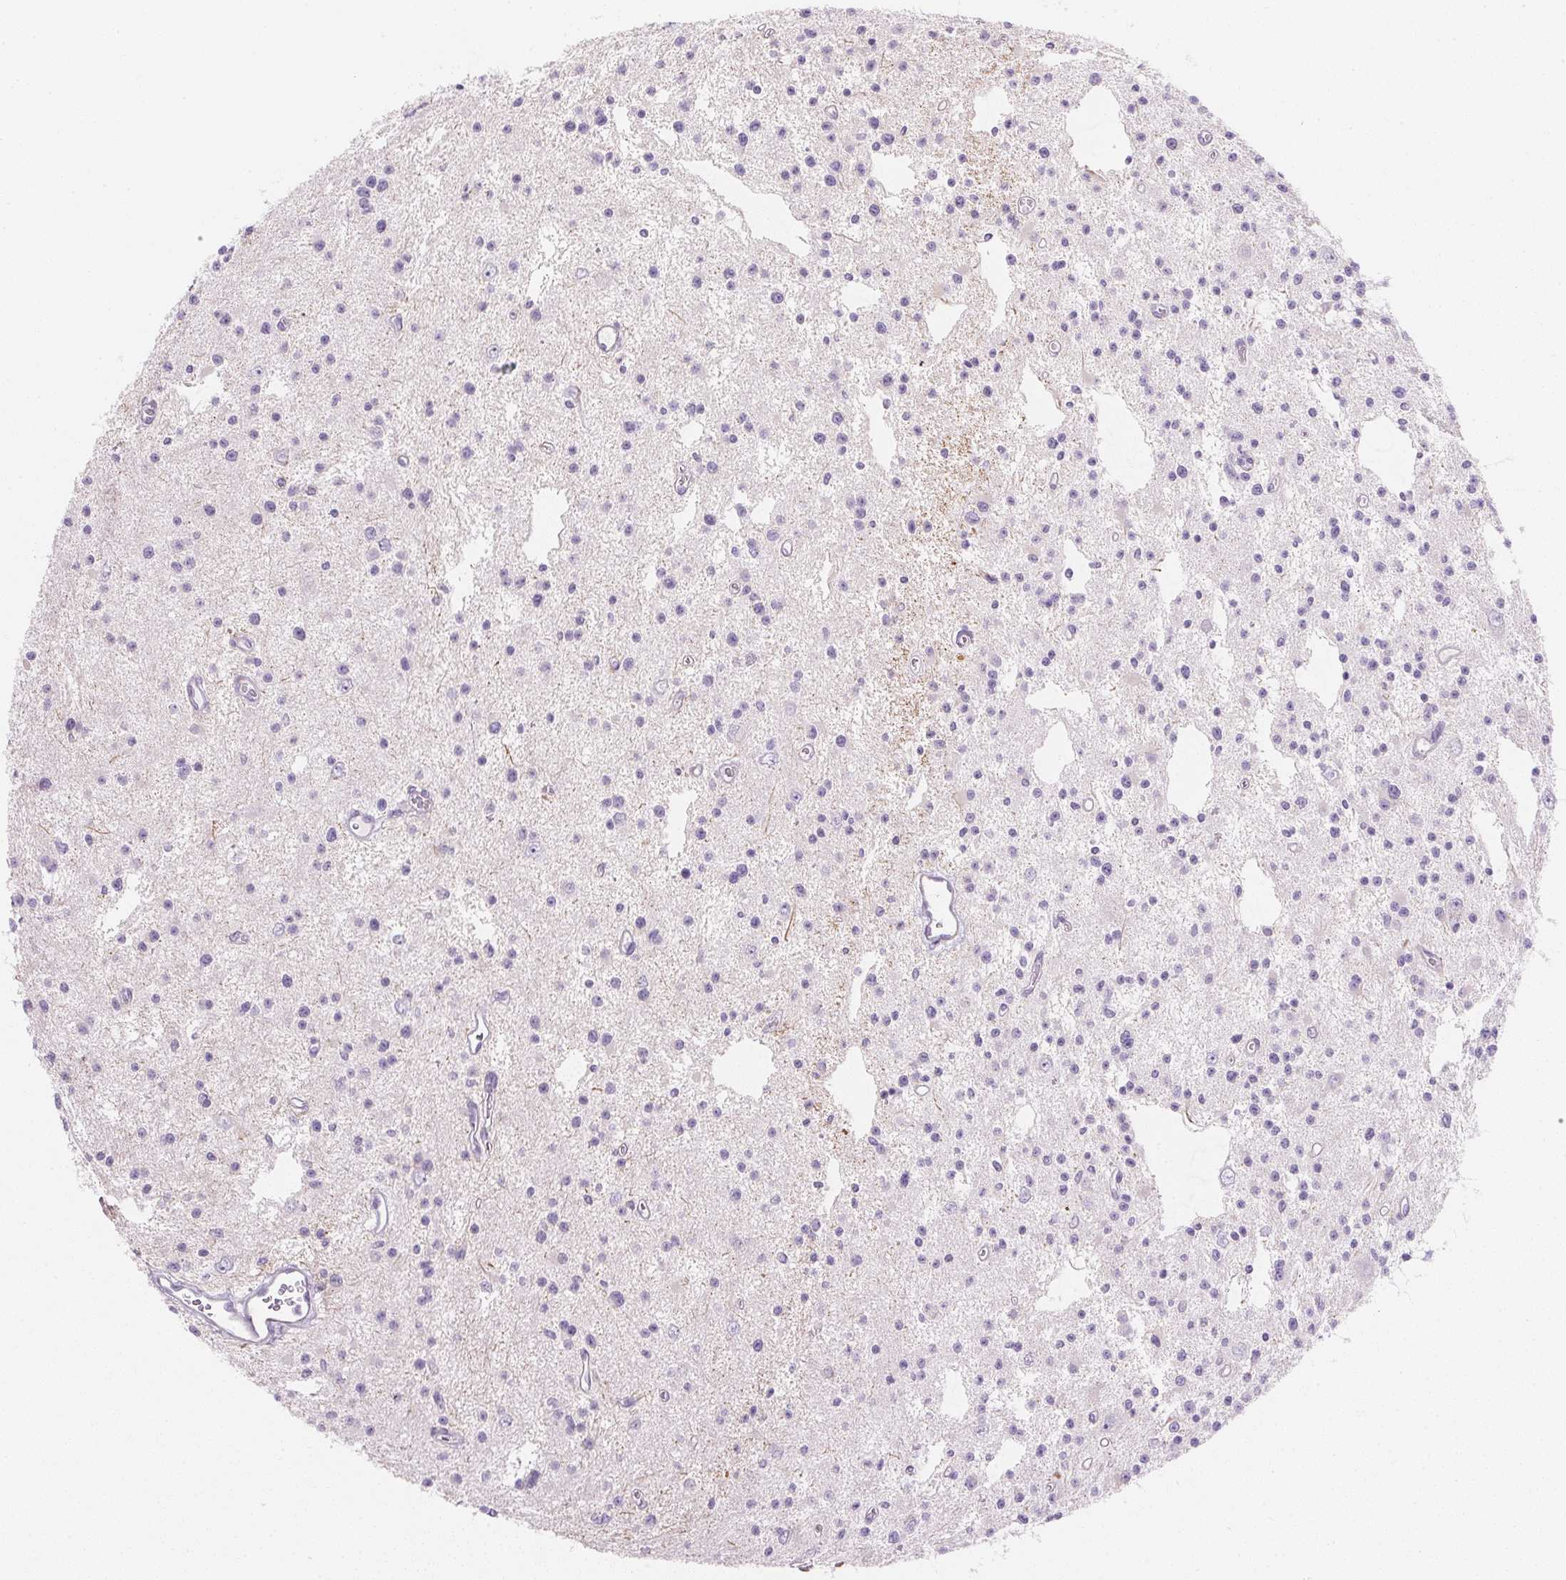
{"staining": {"intensity": "negative", "quantity": "none", "location": "none"}, "tissue": "glioma", "cell_type": "Tumor cells", "image_type": "cancer", "snomed": [{"axis": "morphology", "description": "Glioma, malignant, Low grade"}, {"axis": "topography", "description": "Brain"}], "caption": "A photomicrograph of malignant glioma (low-grade) stained for a protein shows no brown staining in tumor cells.", "gene": "KCNE2", "patient": {"sex": "male", "age": 43}}